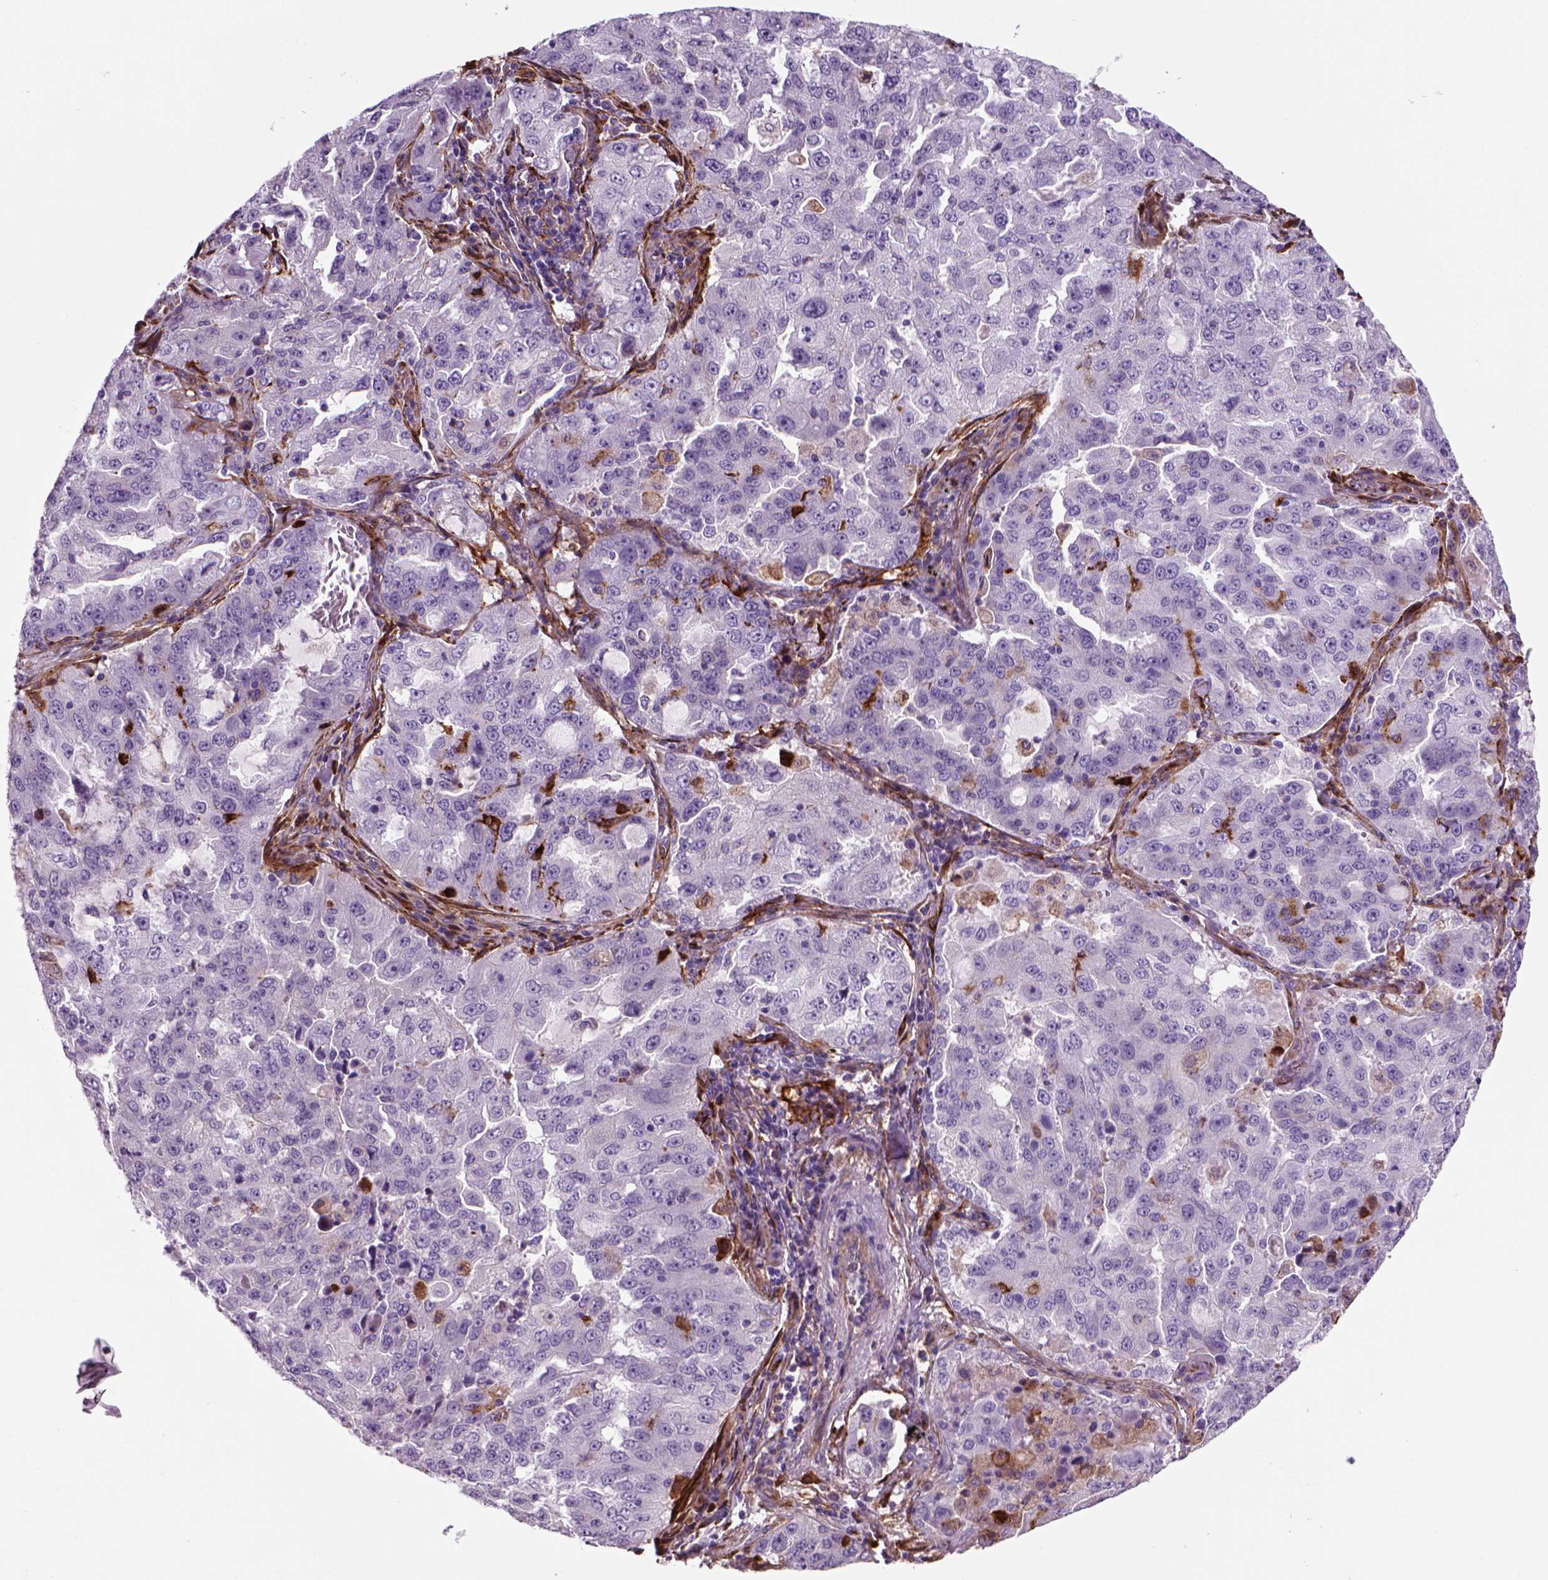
{"staining": {"intensity": "negative", "quantity": "none", "location": "none"}, "tissue": "lung cancer", "cell_type": "Tumor cells", "image_type": "cancer", "snomed": [{"axis": "morphology", "description": "Adenocarcinoma, NOS"}, {"axis": "topography", "description": "Lung"}], "caption": "Immunohistochemistry micrograph of lung adenocarcinoma stained for a protein (brown), which exhibits no staining in tumor cells. (DAB (3,3'-diaminobenzidine) IHC visualized using brightfield microscopy, high magnification).", "gene": "MARCKS", "patient": {"sex": "female", "age": 61}}